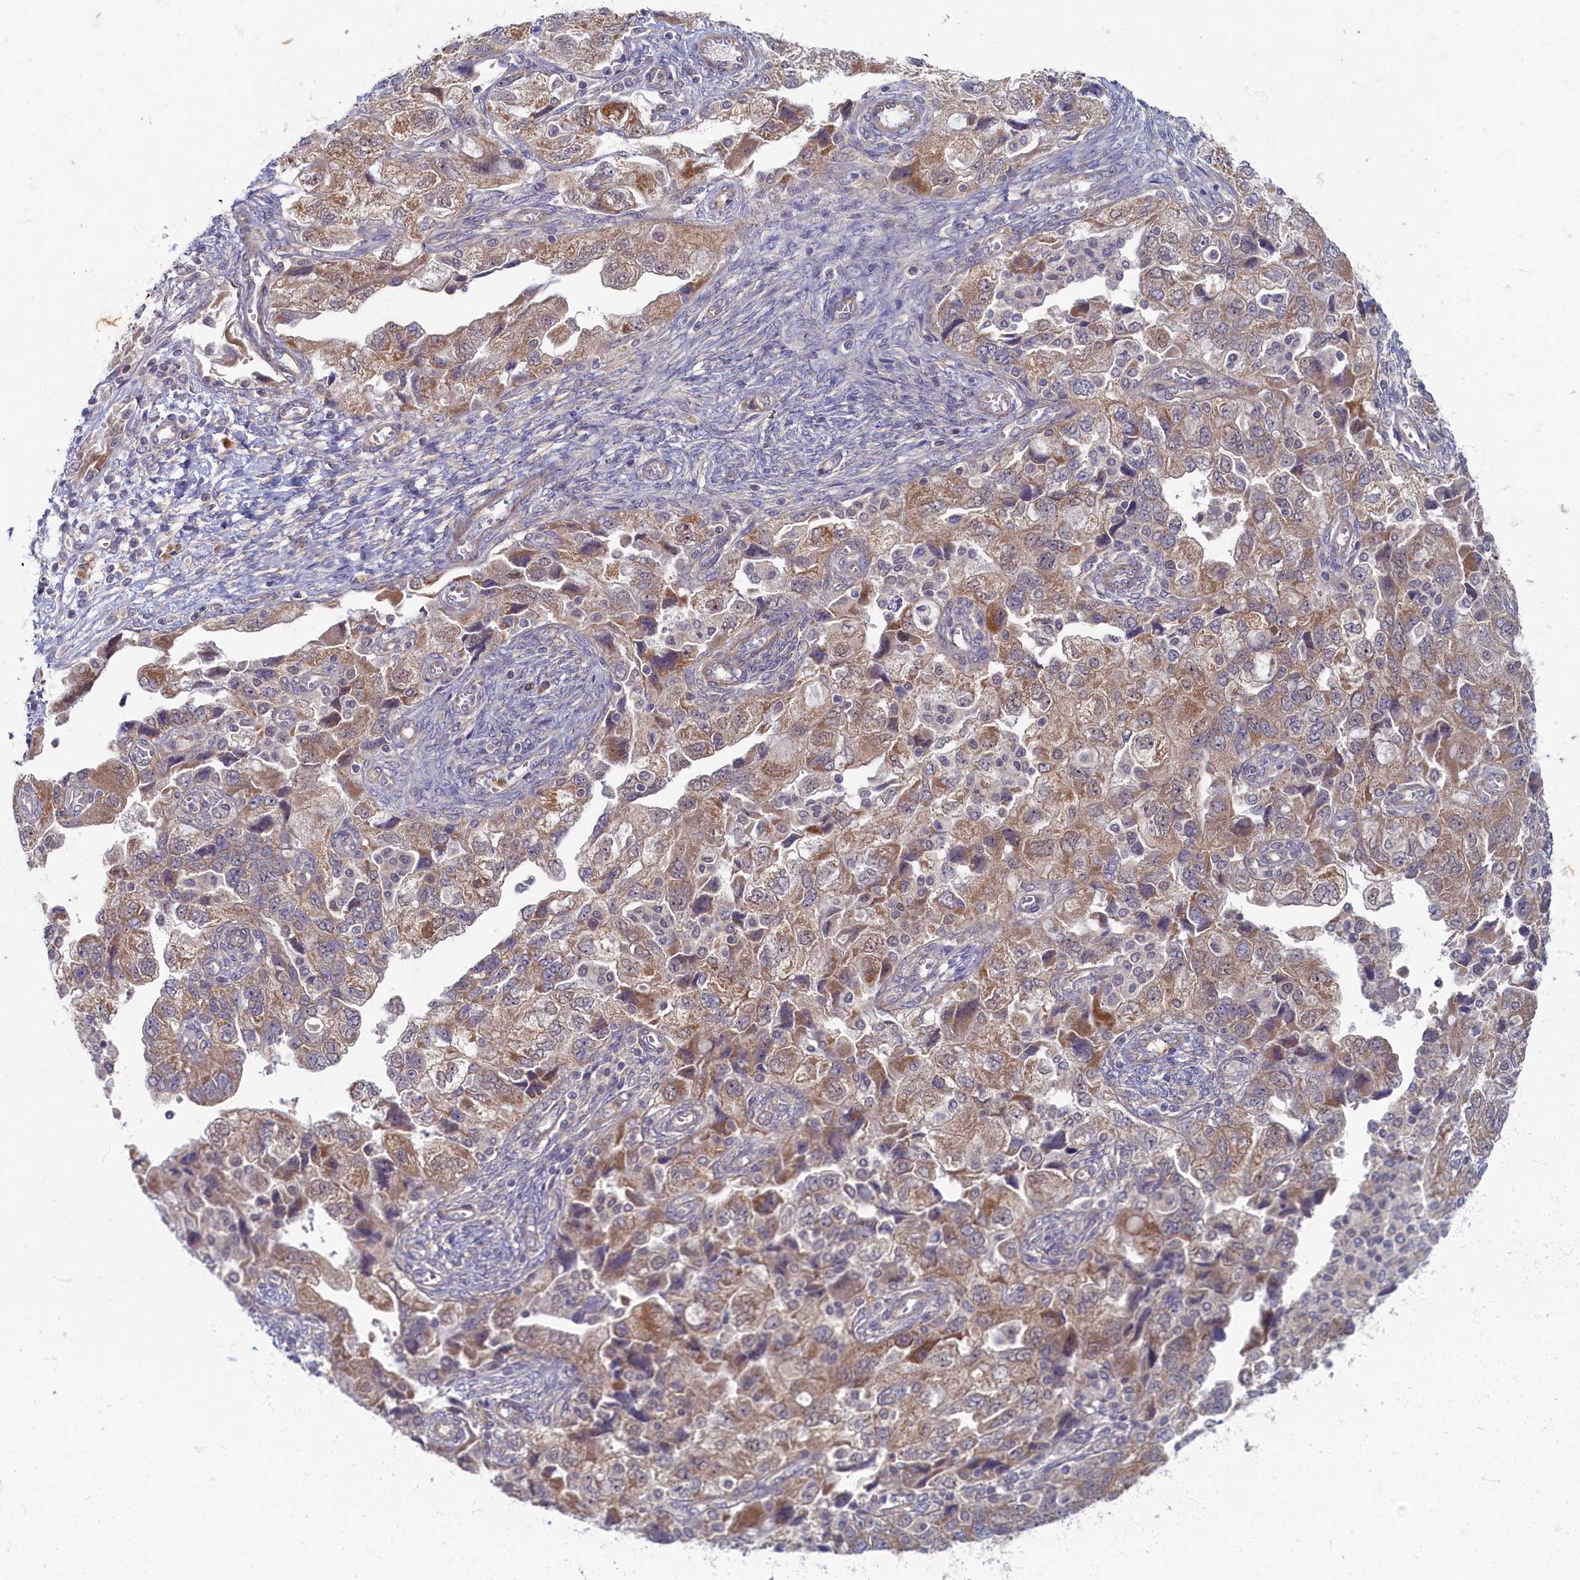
{"staining": {"intensity": "moderate", "quantity": "25%-75%", "location": "cytoplasmic/membranous"}, "tissue": "ovarian cancer", "cell_type": "Tumor cells", "image_type": "cancer", "snomed": [{"axis": "morphology", "description": "Carcinoma, NOS"}, {"axis": "morphology", "description": "Cystadenocarcinoma, serous, NOS"}, {"axis": "topography", "description": "Ovary"}], "caption": "Serous cystadenocarcinoma (ovarian) stained with a protein marker demonstrates moderate staining in tumor cells.", "gene": "WDR59", "patient": {"sex": "female", "age": 69}}